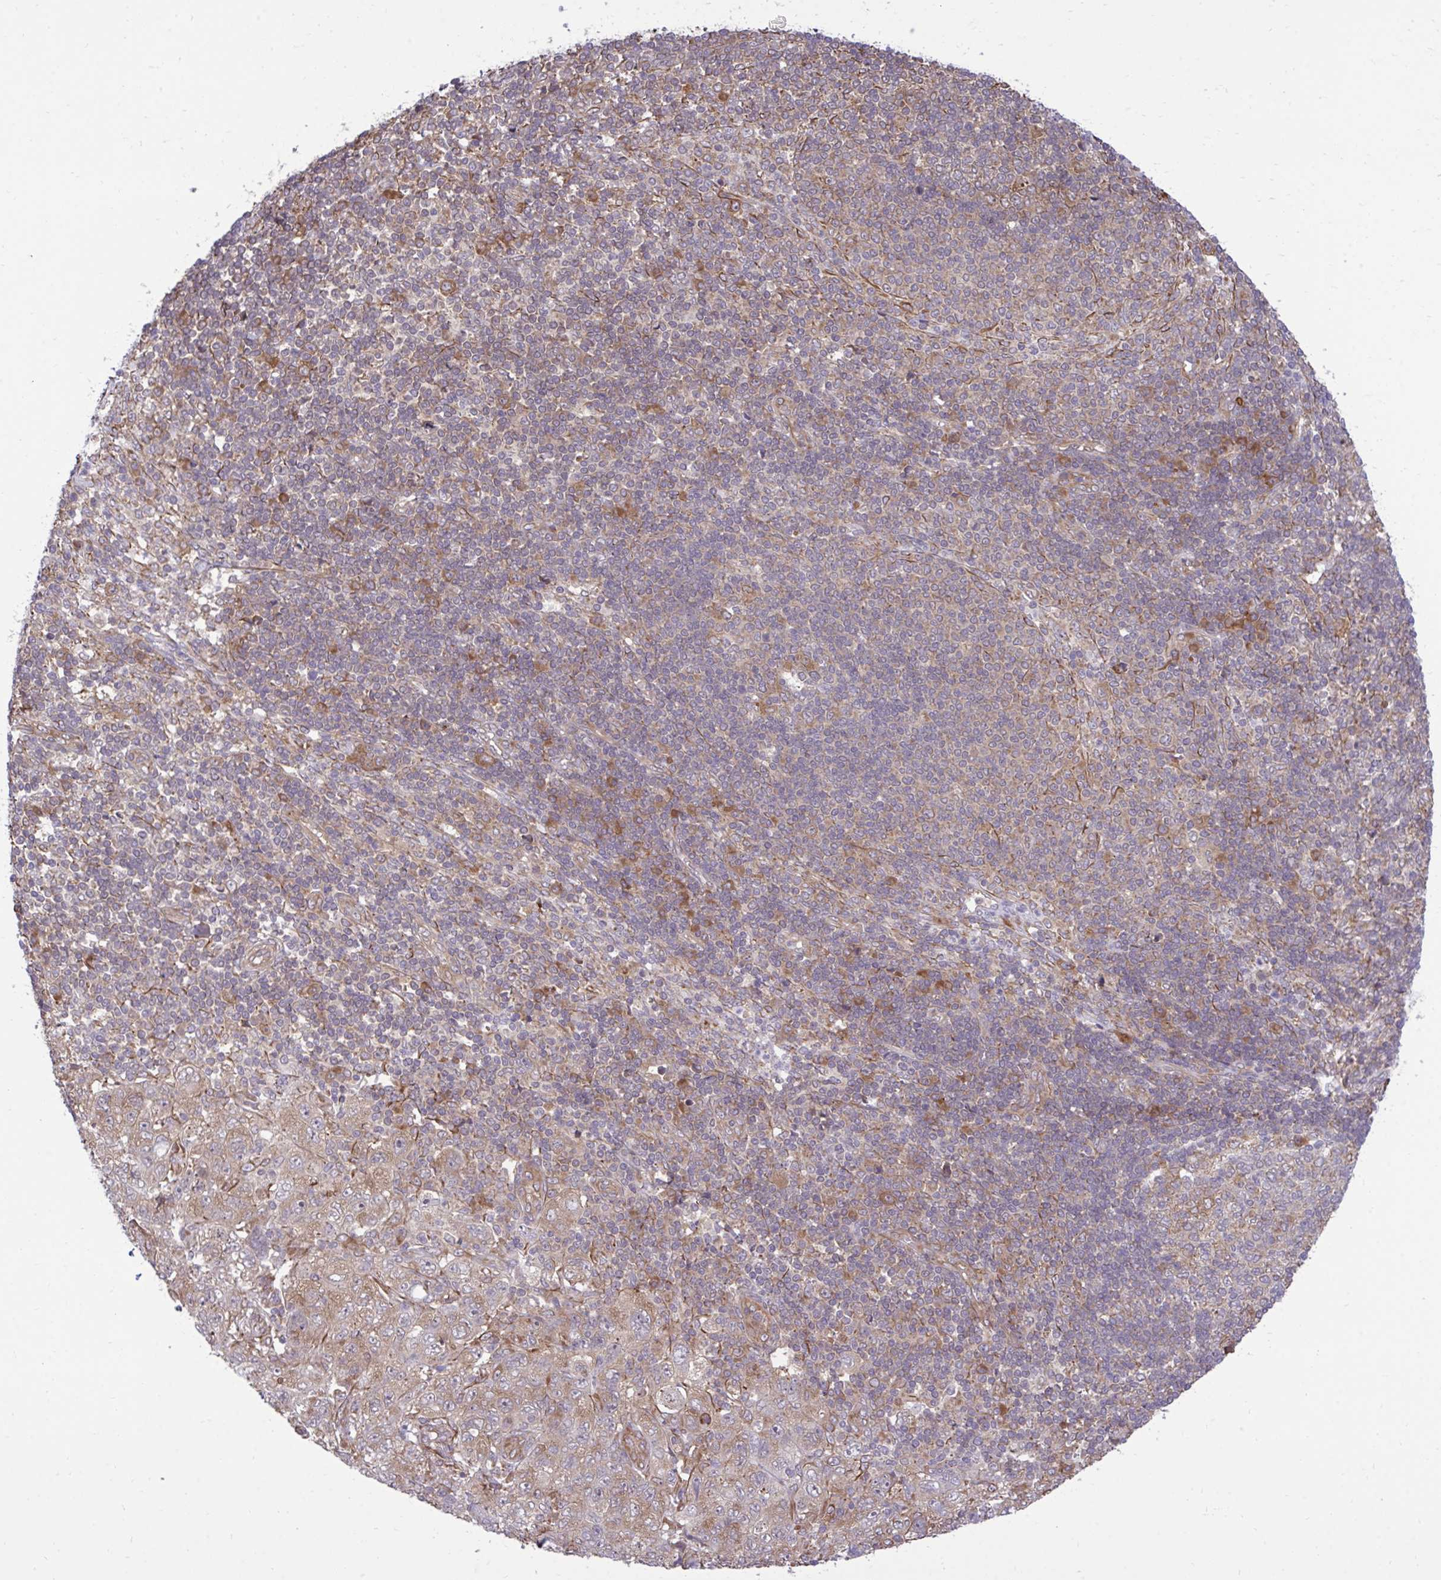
{"staining": {"intensity": "moderate", "quantity": ">75%", "location": "cytoplasmic/membranous"}, "tissue": "pancreatic cancer", "cell_type": "Tumor cells", "image_type": "cancer", "snomed": [{"axis": "morphology", "description": "Adenocarcinoma, NOS"}, {"axis": "topography", "description": "Pancreas"}], "caption": "The micrograph demonstrates staining of adenocarcinoma (pancreatic), revealing moderate cytoplasmic/membranous protein expression (brown color) within tumor cells. The protein is shown in brown color, while the nuclei are stained blue.", "gene": "RPS15", "patient": {"sex": "male", "age": 68}}